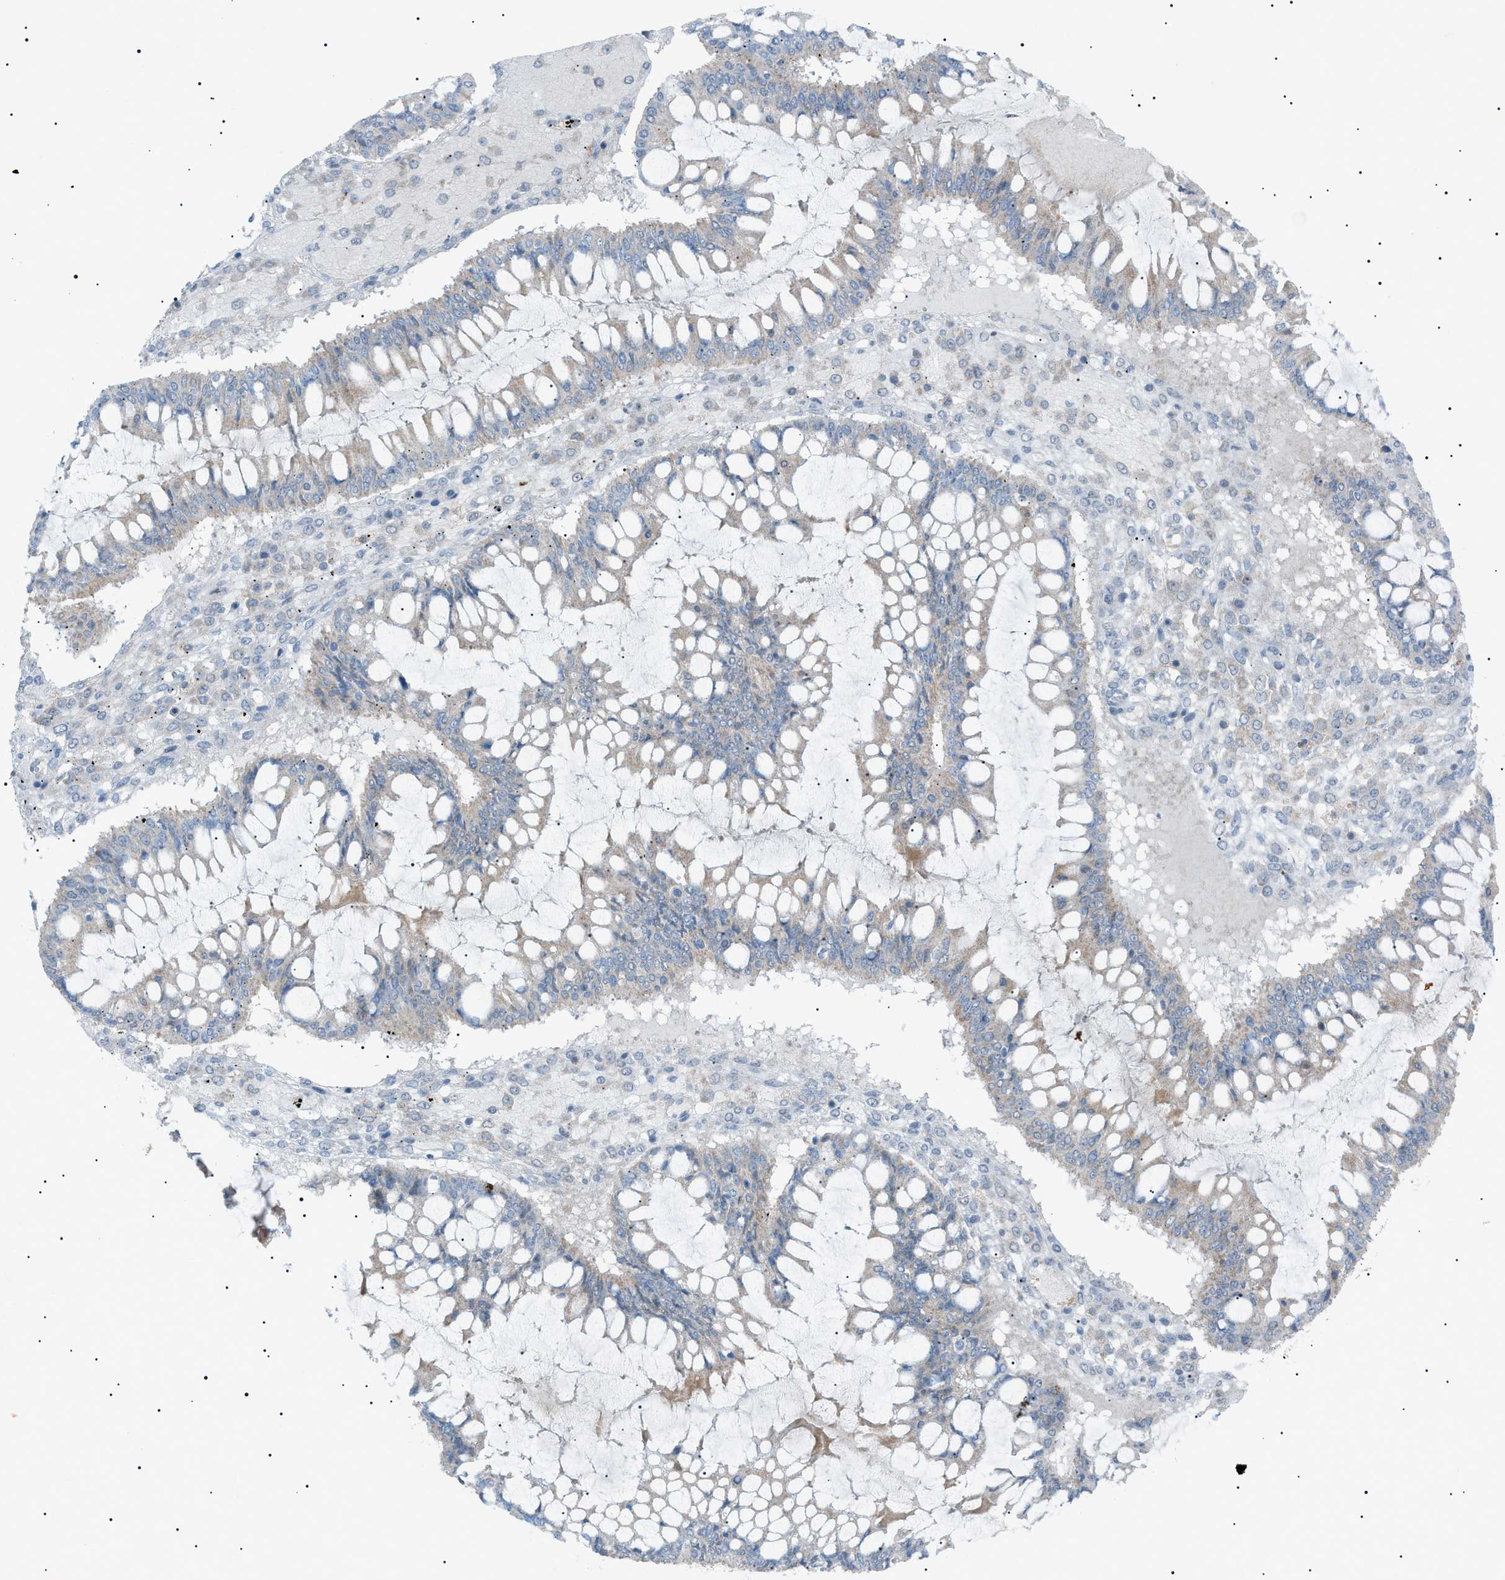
{"staining": {"intensity": "negative", "quantity": "none", "location": "none"}, "tissue": "ovarian cancer", "cell_type": "Tumor cells", "image_type": "cancer", "snomed": [{"axis": "morphology", "description": "Cystadenocarcinoma, mucinous, NOS"}, {"axis": "topography", "description": "Ovary"}], "caption": "This is an IHC photomicrograph of human ovarian cancer. There is no positivity in tumor cells.", "gene": "BTK", "patient": {"sex": "female", "age": 73}}